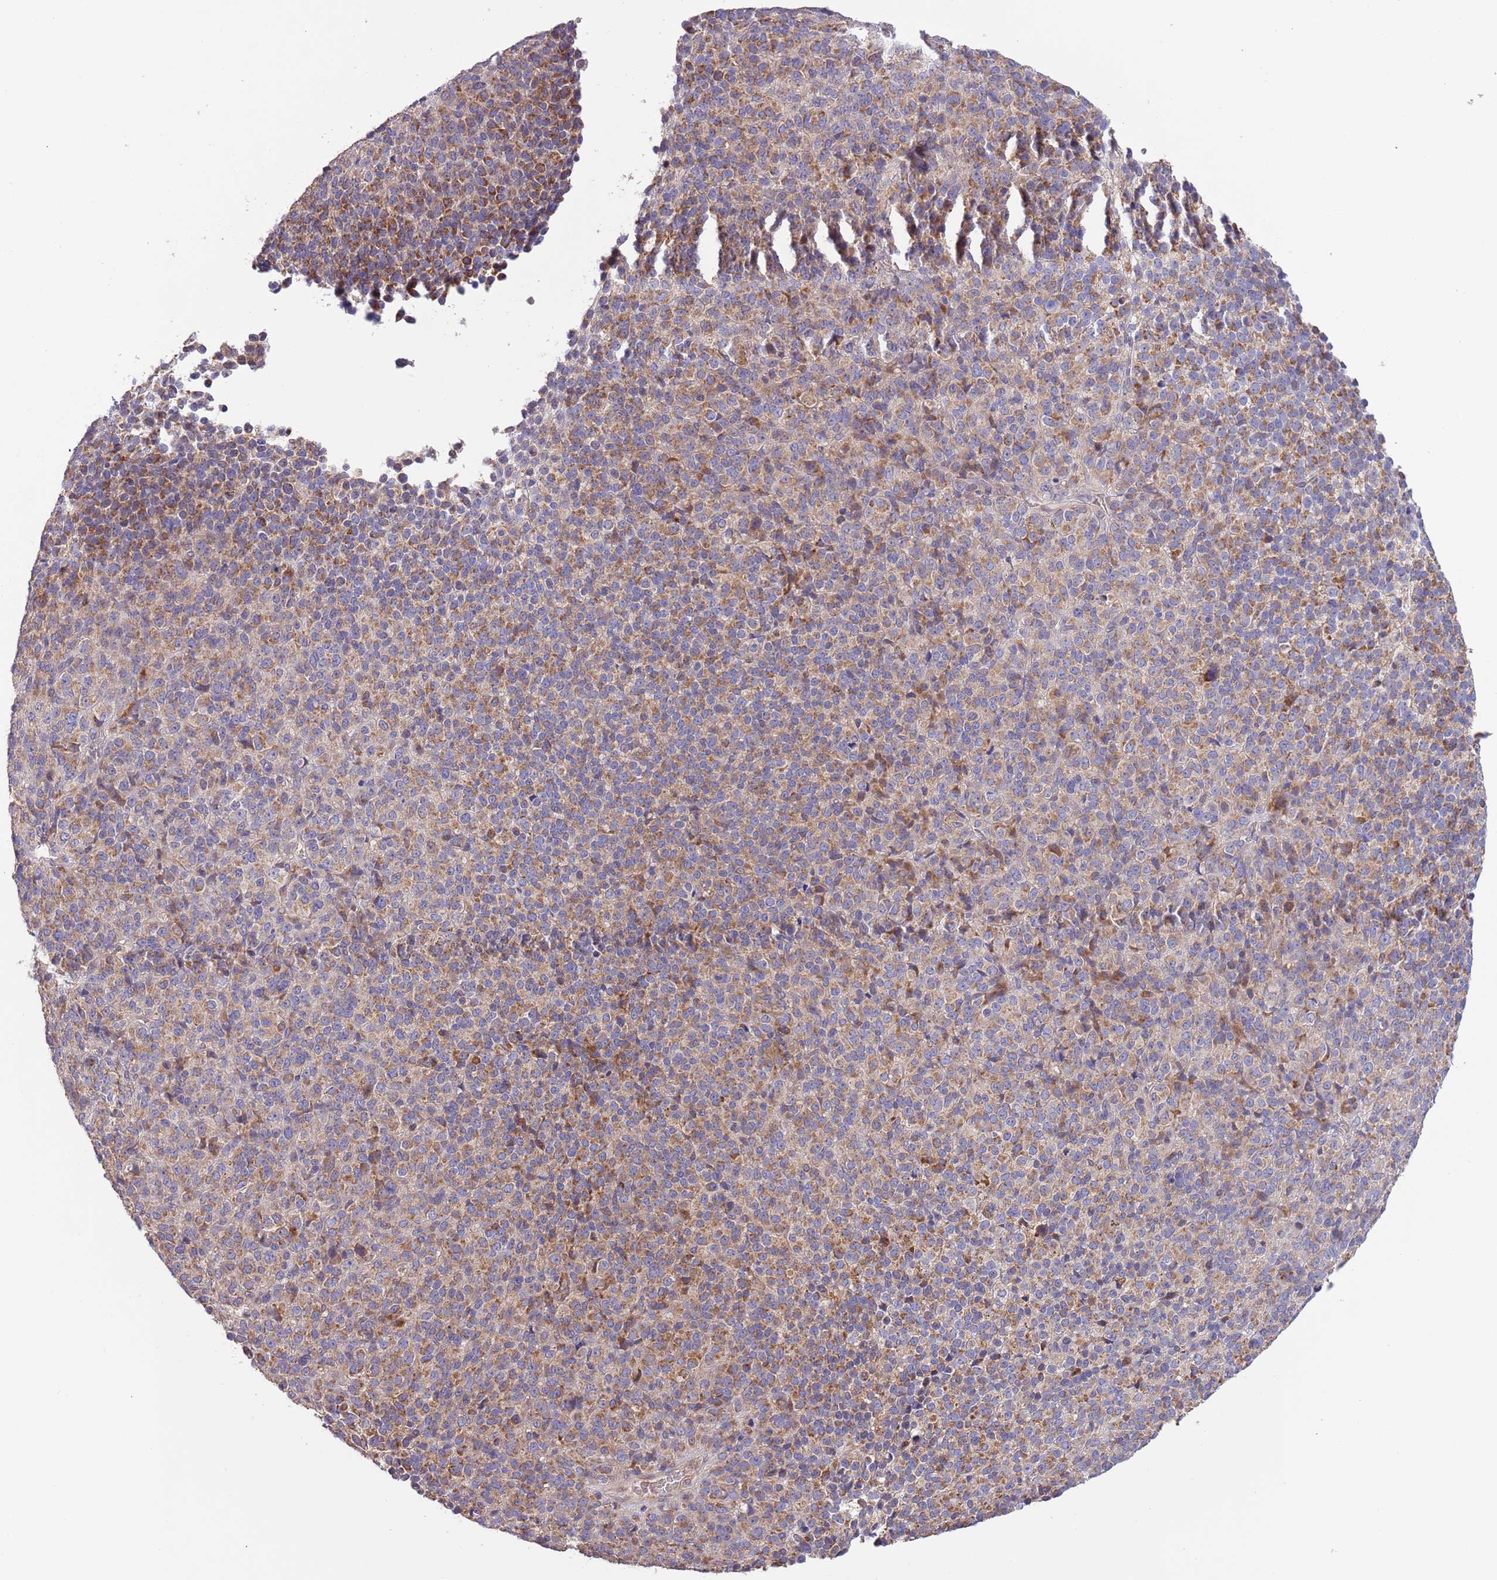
{"staining": {"intensity": "moderate", "quantity": ">75%", "location": "cytoplasmic/membranous"}, "tissue": "melanoma", "cell_type": "Tumor cells", "image_type": "cancer", "snomed": [{"axis": "morphology", "description": "Malignant melanoma, Metastatic site"}, {"axis": "topography", "description": "Brain"}], "caption": "This photomicrograph exhibits immunohistochemistry staining of human malignant melanoma (metastatic site), with medium moderate cytoplasmic/membranous expression in about >75% of tumor cells.", "gene": "LIPJ", "patient": {"sex": "female", "age": 56}}